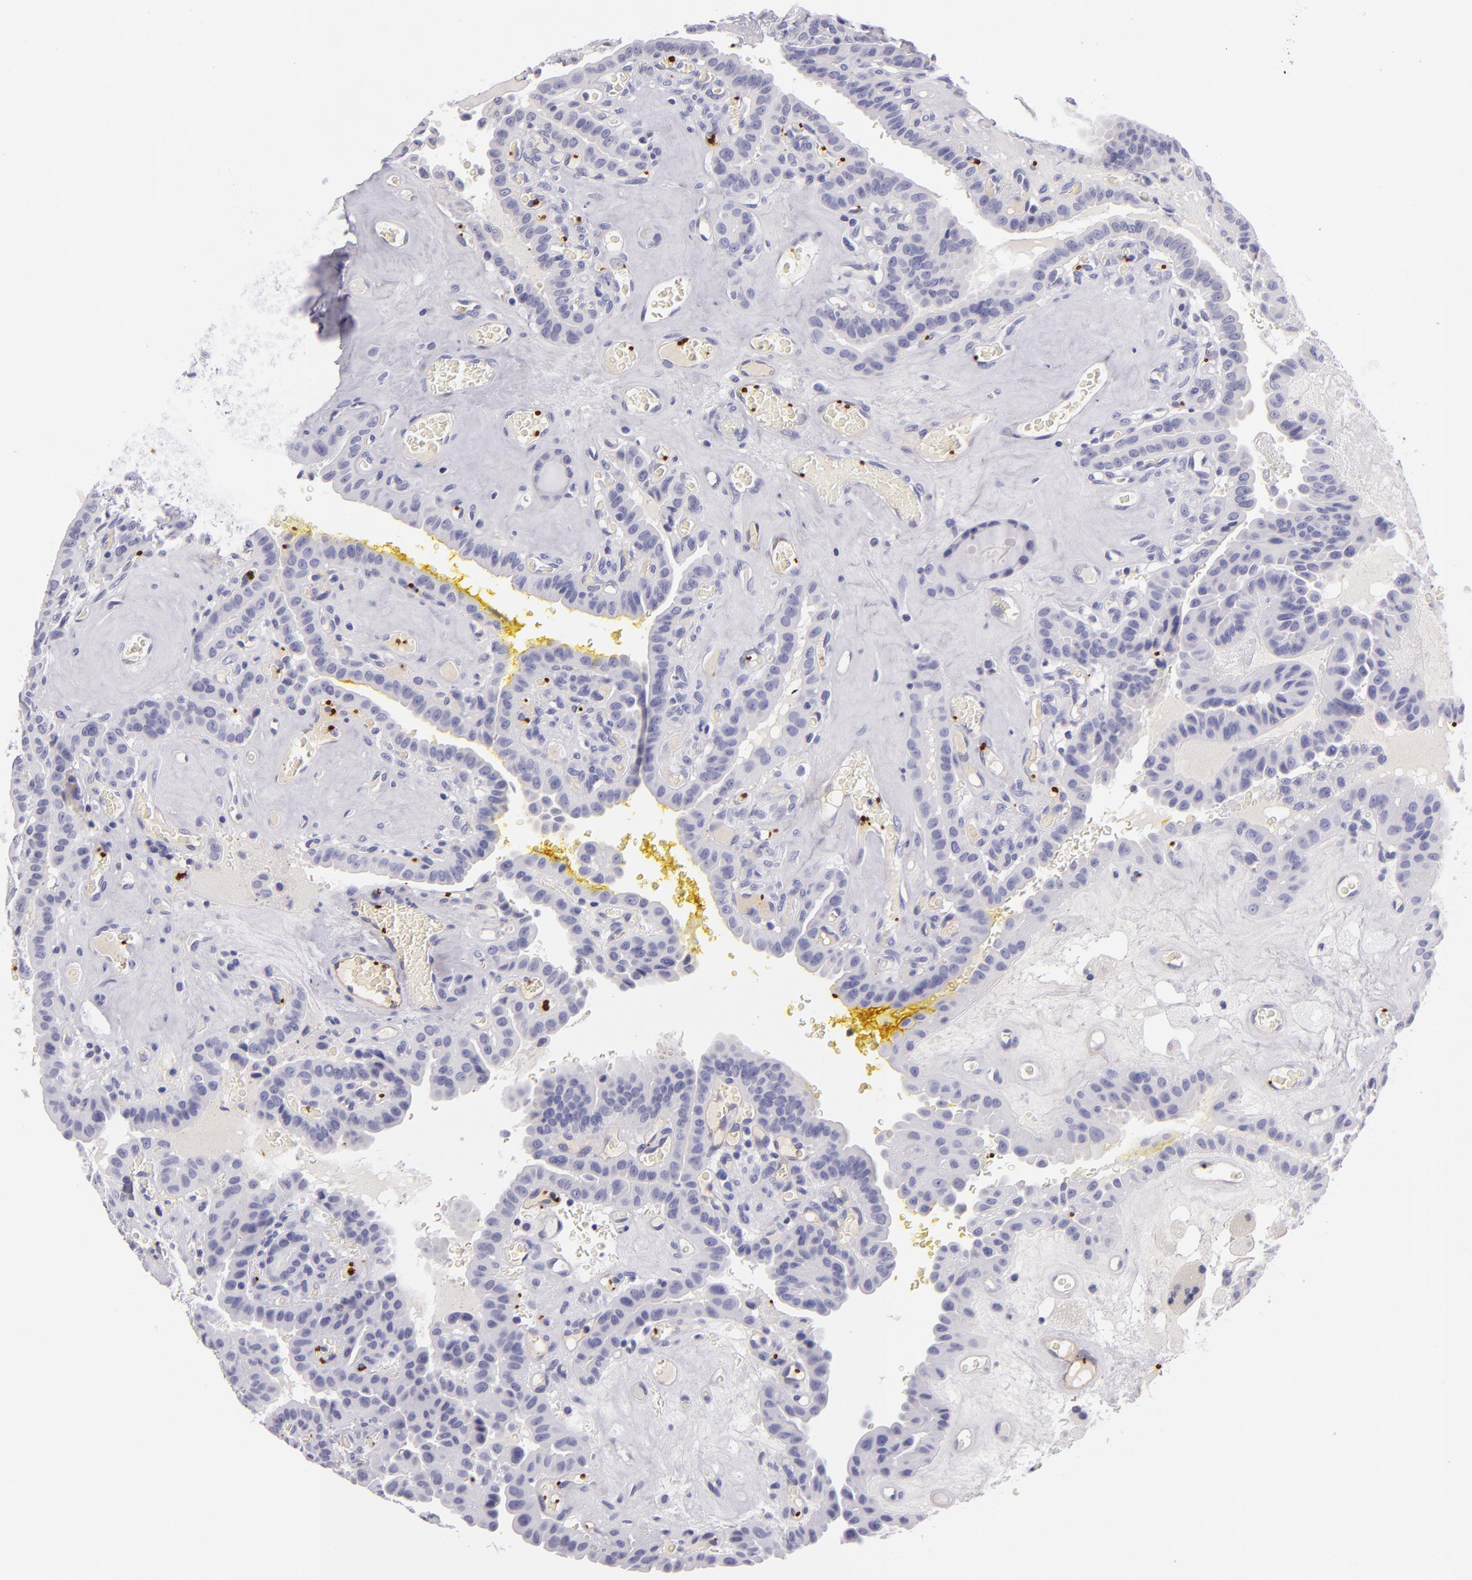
{"staining": {"intensity": "negative", "quantity": "none", "location": "none"}, "tissue": "thyroid cancer", "cell_type": "Tumor cells", "image_type": "cancer", "snomed": [{"axis": "morphology", "description": "Papillary adenocarcinoma, NOS"}, {"axis": "topography", "description": "Thyroid gland"}], "caption": "Photomicrograph shows no significant protein expression in tumor cells of papillary adenocarcinoma (thyroid).", "gene": "GP1BA", "patient": {"sex": "male", "age": 87}}